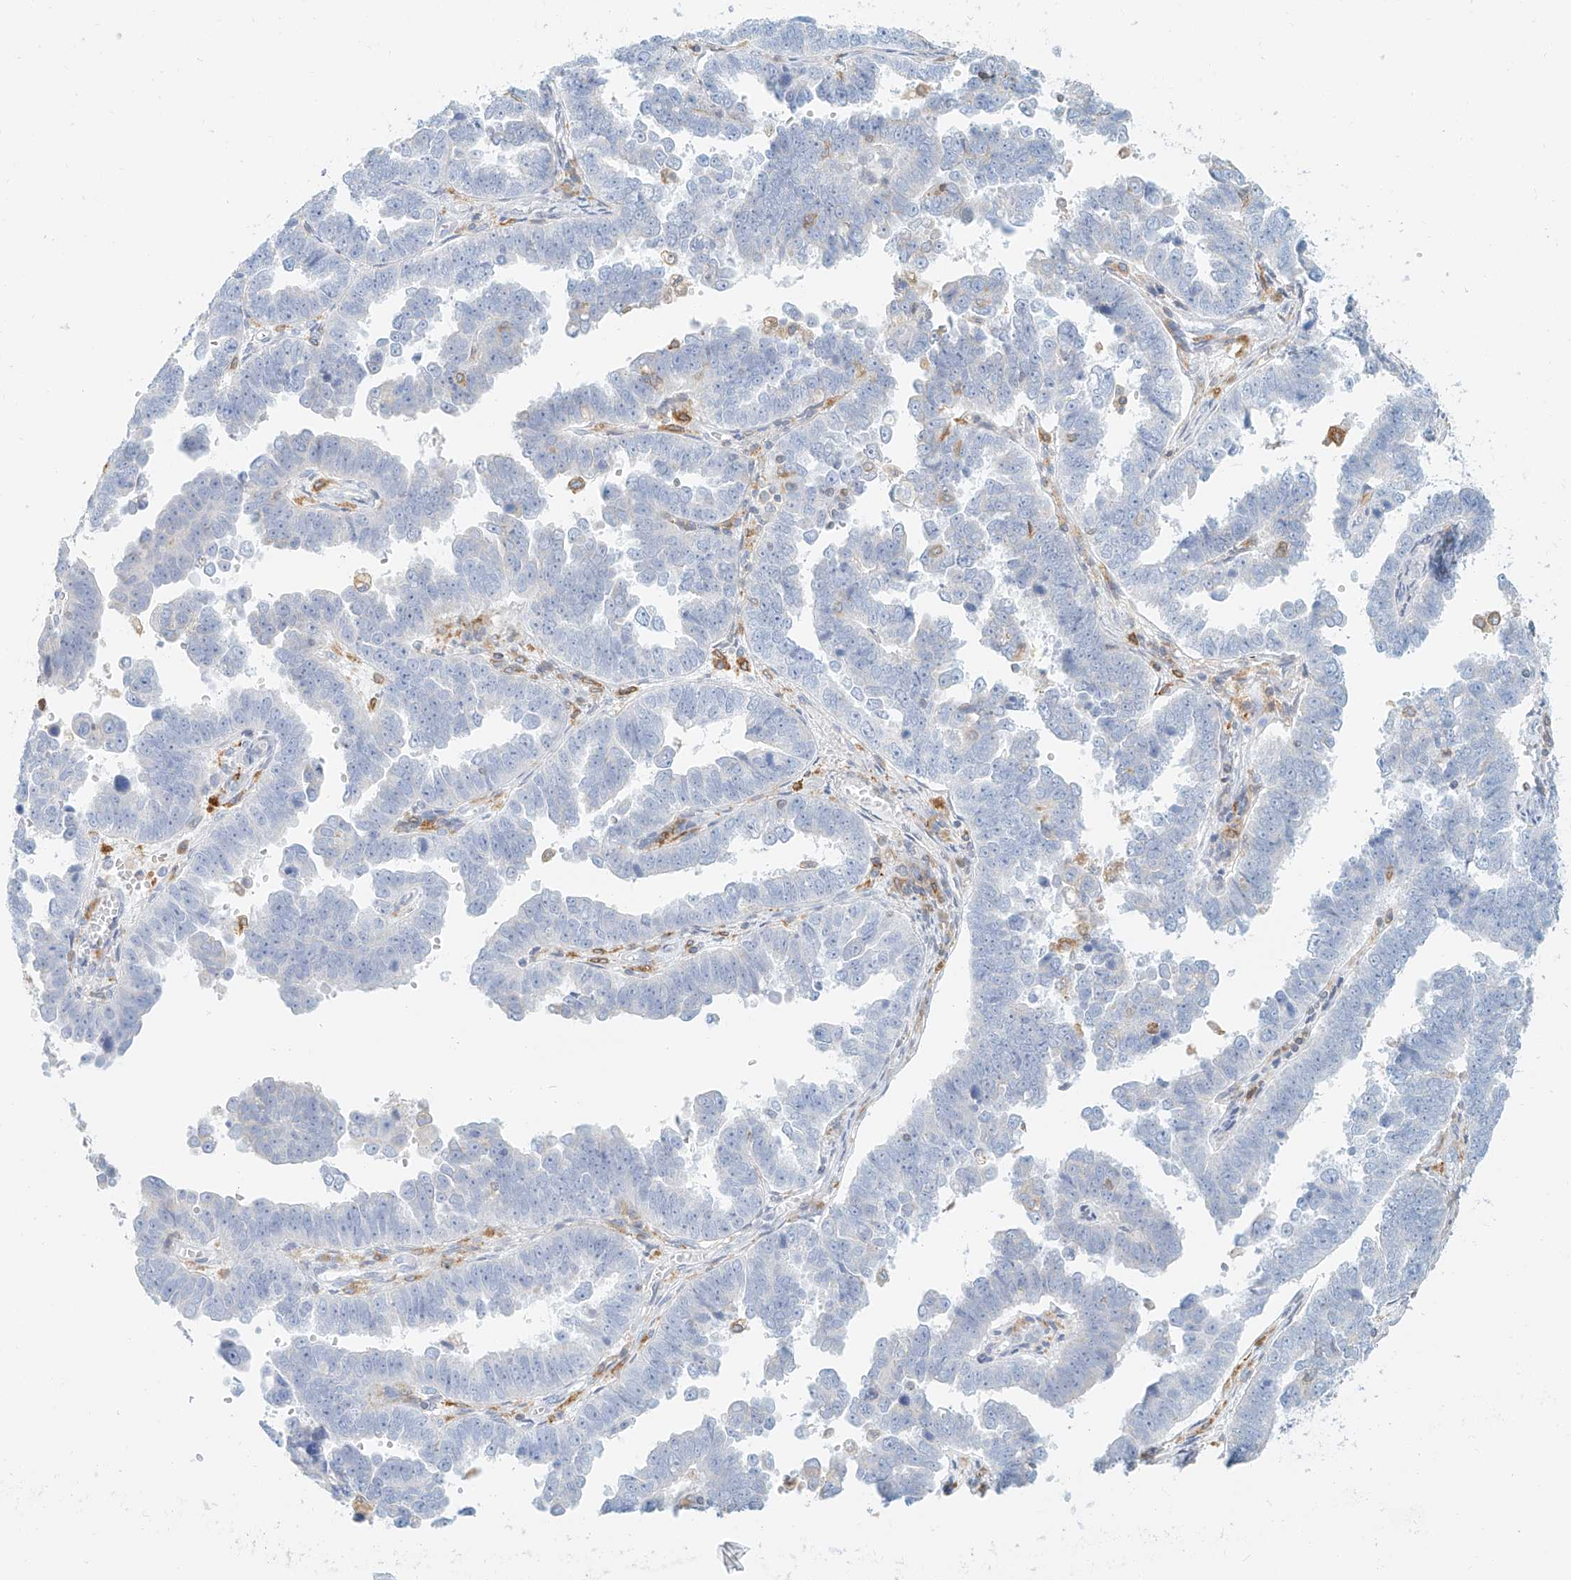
{"staining": {"intensity": "negative", "quantity": "none", "location": "none"}, "tissue": "endometrial cancer", "cell_type": "Tumor cells", "image_type": "cancer", "snomed": [{"axis": "morphology", "description": "Adenocarcinoma, NOS"}, {"axis": "topography", "description": "Endometrium"}], "caption": "A micrograph of human endometrial cancer is negative for staining in tumor cells.", "gene": "DHRS7", "patient": {"sex": "female", "age": 75}}